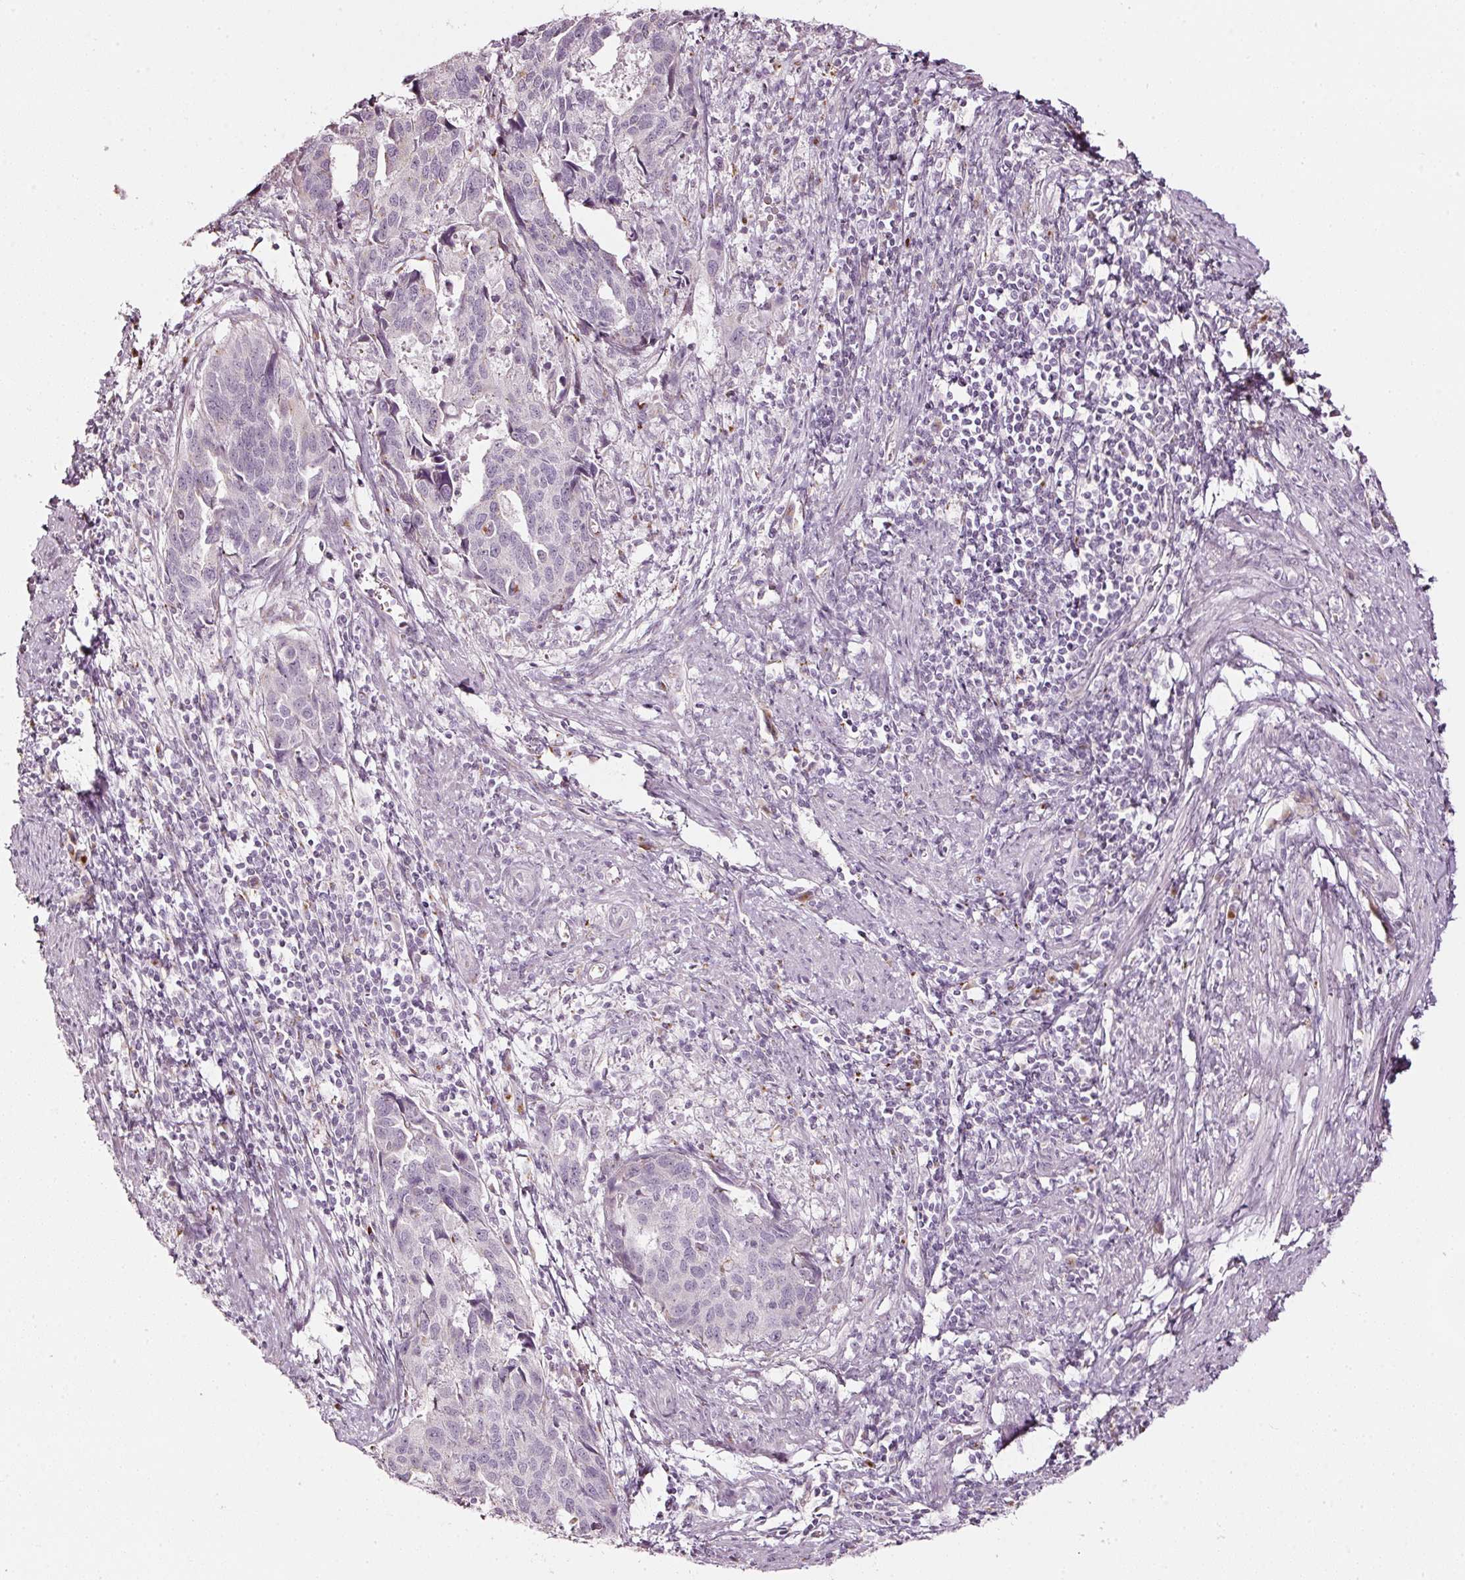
{"staining": {"intensity": "moderate", "quantity": "<25%", "location": "cytoplasmic/membranous"}, "tissue": "endometrial cancer", "cell_type": "Tumor cells", "image_type": "cancer", "snomed": [{"axis": "morphology", "description": "Adenocarcinoma, NOS"}, {"axis": "topography", "description": "Endometrium"}], "caption": "Approximately <25% of tumor cells in endometrial cancer show moderate cytoplasmic/membranous protein staining as visualized by brown immunohistochemical staining.", "gene": "SDF4", "patient": {"sex": "female", "age": 73}}